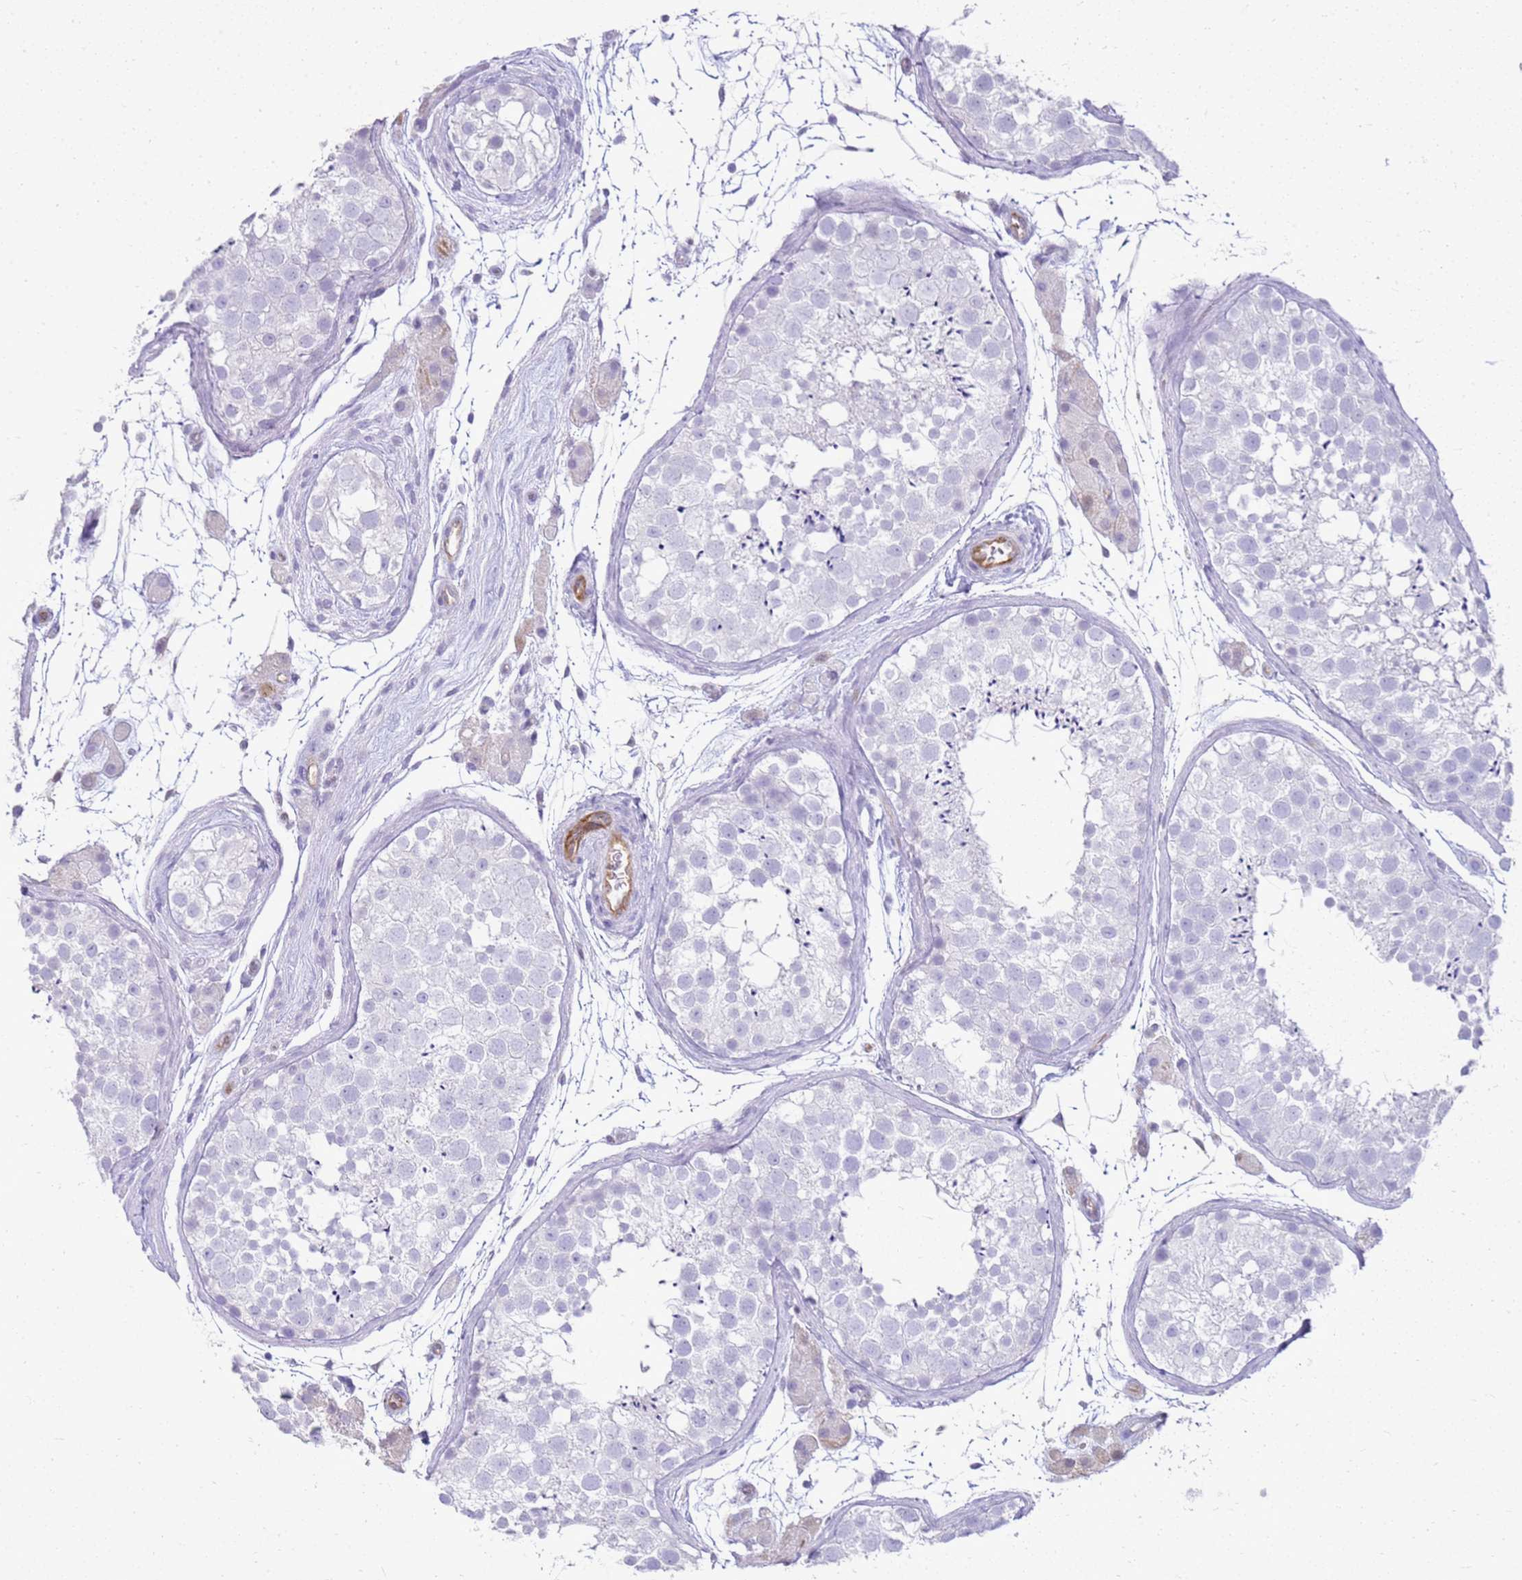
{"staining": {"intensity": "negative", "quantity": "none", "location": "none"}, "tissue": "testis", "cell_type": "Cells in seminiferous ducts", "image_type": "normal", "snomed": [{"axis": "morphology", "description": "Normal tissue, NOS"}, {"axis": "topography", "description": "Testis"}], "caption": "DAB immunohistochemical staining of unremarkable testis displays no significant positivity in cells in seminiferous ducts. (Stains: DAB IHC with hematoxylin counter stain, Microscopy: brightfield microscopy at high magnification).", "gene": "SULT1E1", "patient": {"sex": "male", "age": 41}}